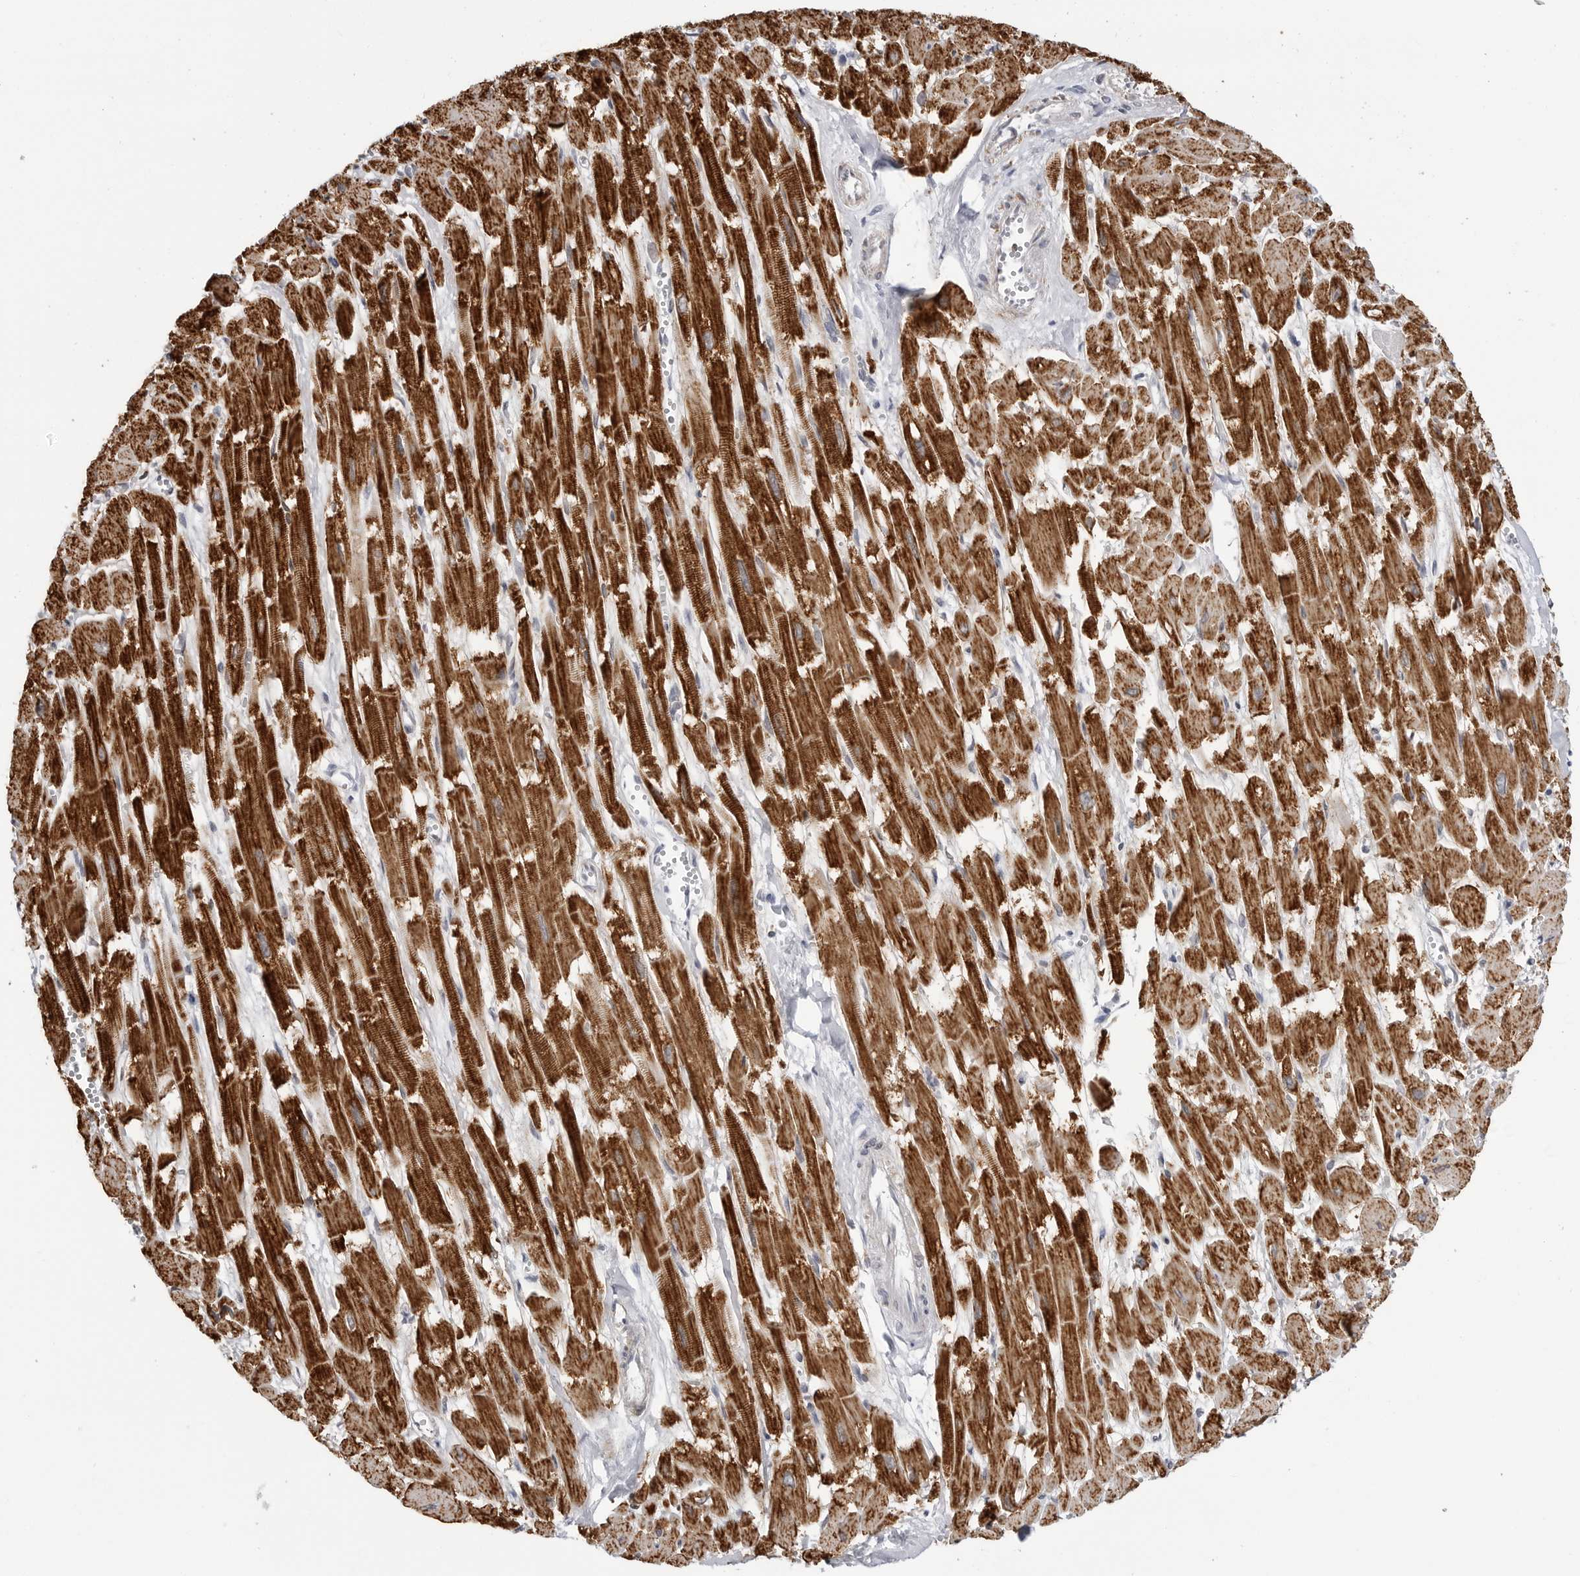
{"staining": {"intensity": "strong", "quantity": ">75%", "location": "cytoplasmic/membranous"}, "tissue": "heart muscle", "cell_type": "Cardiomyocytes", "image_type": "normal", "snomed": [{"axis": "morphology", "description": "Normal tissue, NOS"}, {"axis": "topography", "description": "Heart"}], "caption": "A histopathology image of human heart muscle stained for a protein demonstrates strong cytoplasmic/membranous brown staining in cardiomyocytes. (DAB (3,3'-diaminobenzidine) IHC with brightfield microscopy, high magnification).", "gene": "COX5A", "patient": {"sex": "male", "age": 54}}